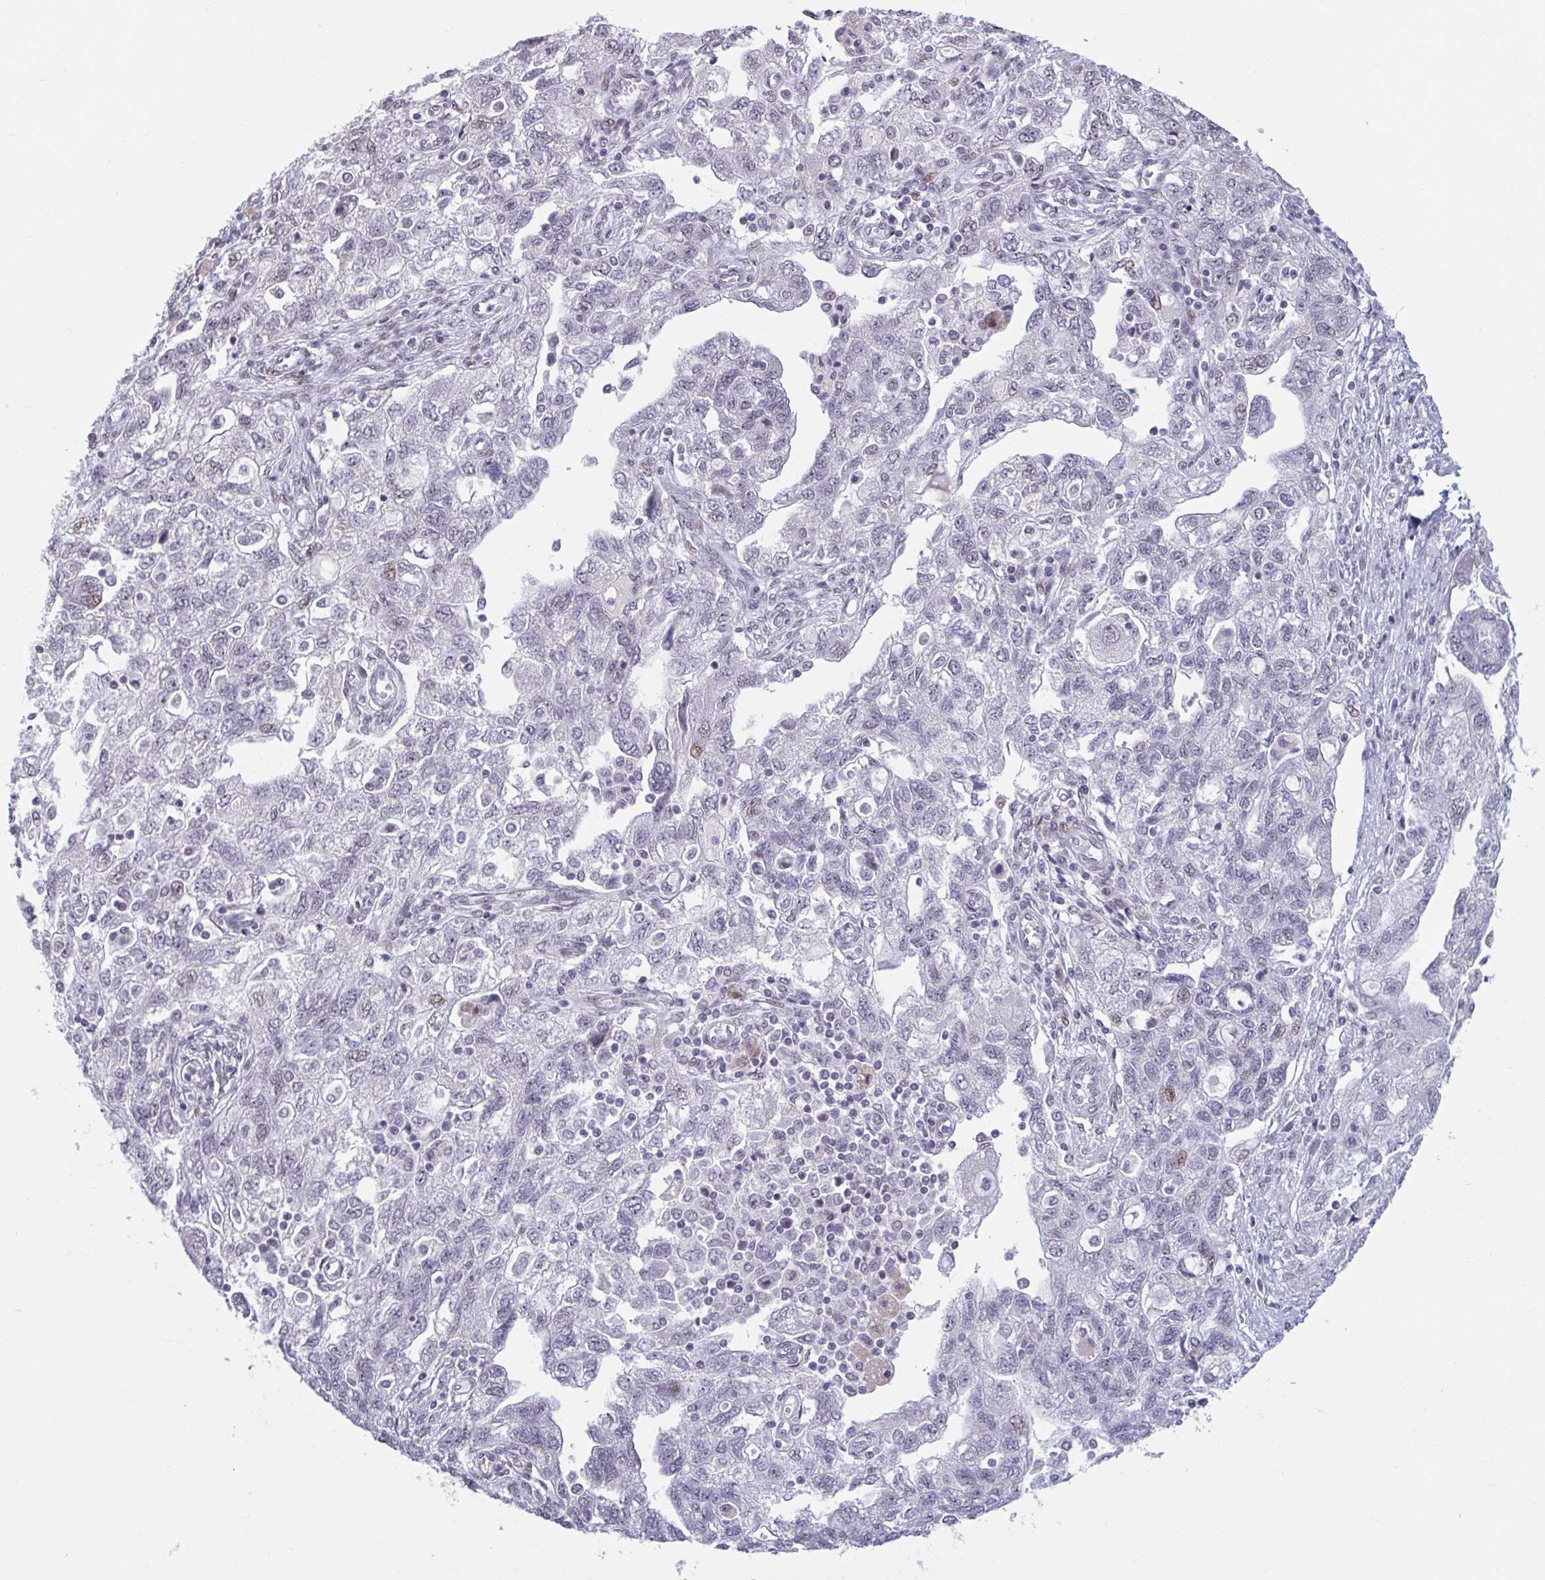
{"staining": {"intensity": "weak", "quantity": "<25%", "location": "nuclear"}, "tissue": "ovarian cancer", "cell_type": "Tumor cells", "image_type": "cancer", "snomed": [{"axis": "morphology", "description": "Carcinoma, NOS"}, {"axis": "morphology", "description": "Cystadenocarcinoma, serous, NOS"}, {"axis": "topography", "description": "Ovary"}], "caption": "Immunohistochemistry image of ovarian cancer stained for a protein (brown), which reveals no positivity in tumor cells.", "gene": "HSD17B6", "patient": {"sex": "female", "age": 69}}